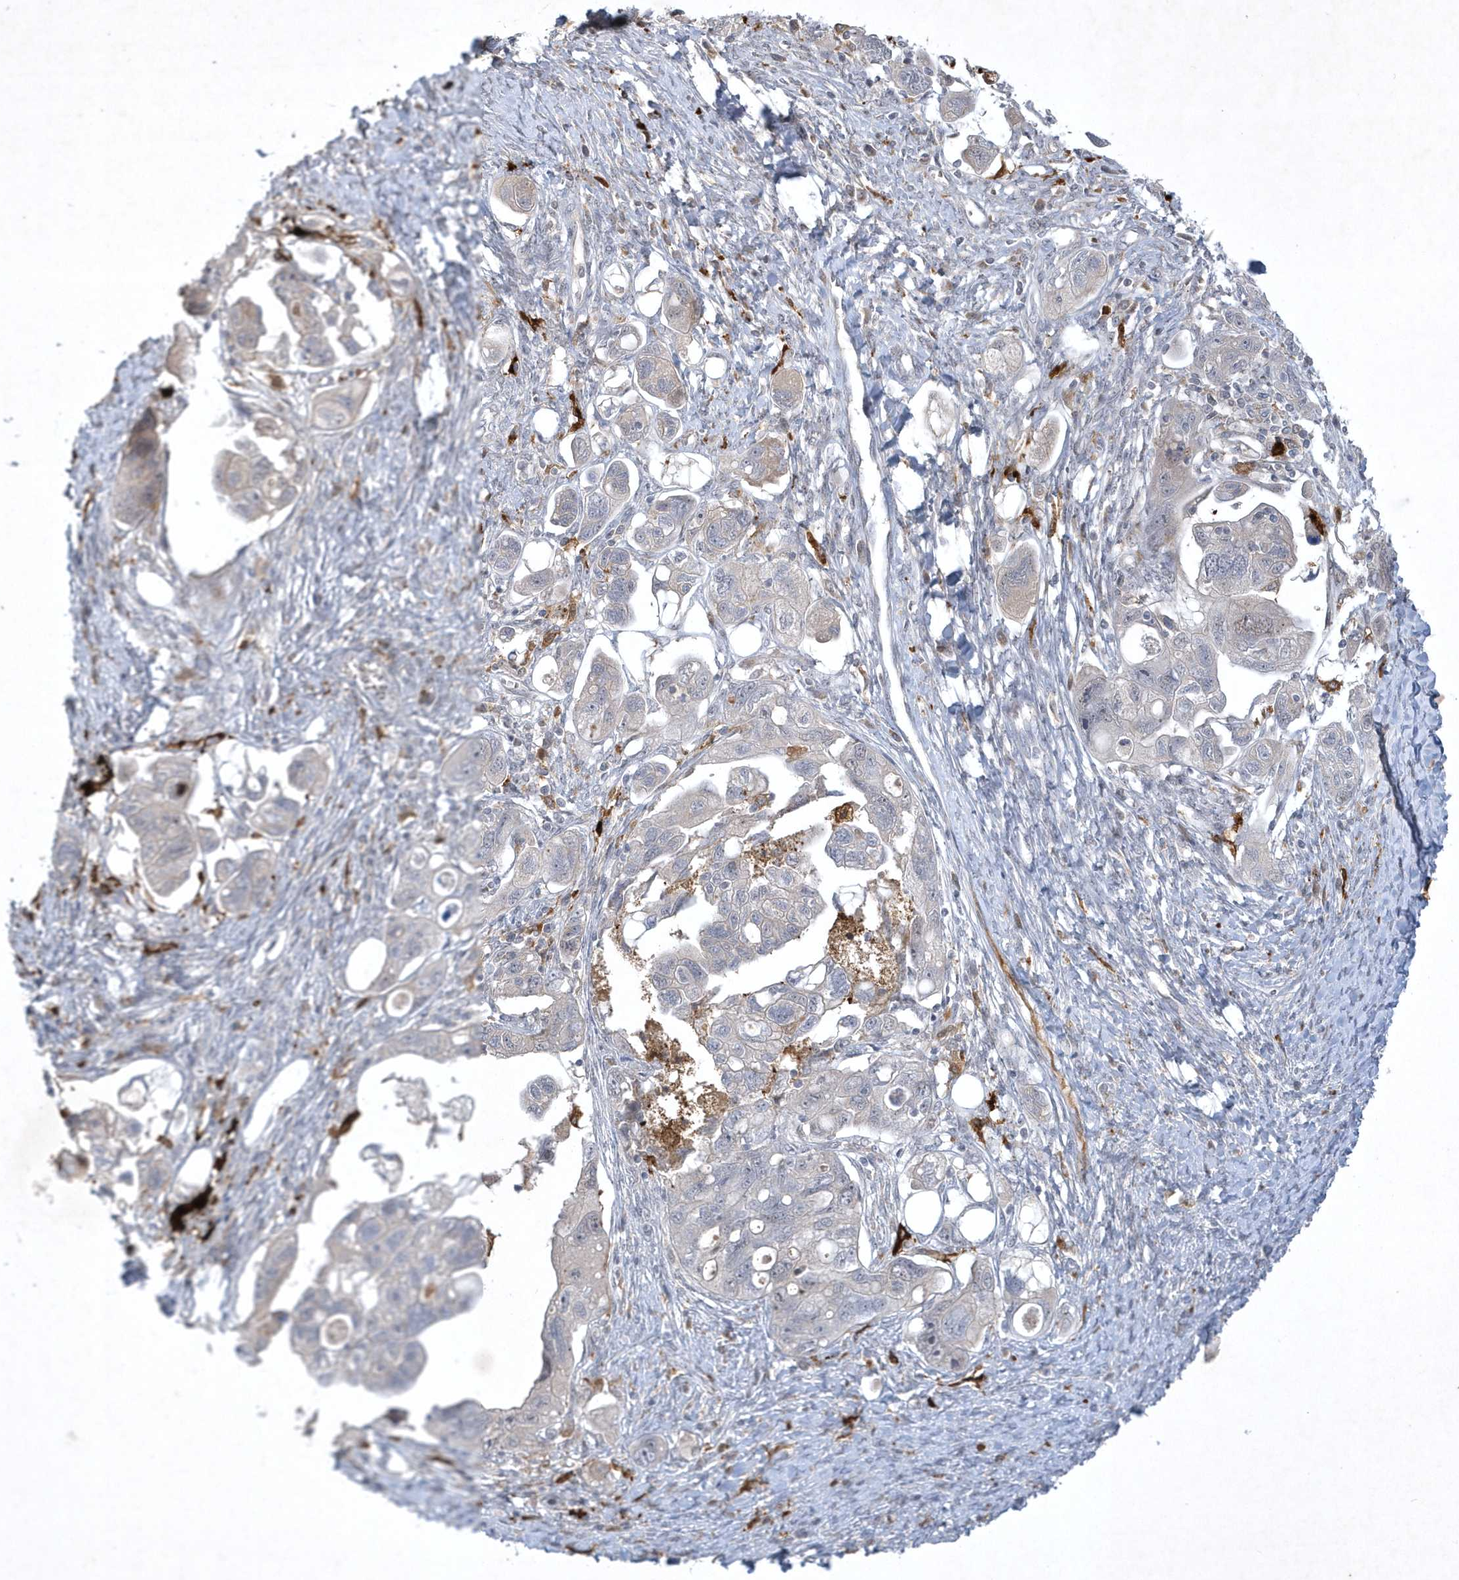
{"staining": {"intensity": "negative", "quantity": "none", "location": "none"}, "tissue": "ovarian cancer", "cell_type": "Tumor cells", "image_type": "cancer", "snomed": [{"axis": "morphology", "description": "Carcinoma, NOS"}, {"axis": "morphology", "description": "Cystadenocarcinoma, serous, NOS"}, {"axis": "topography", "description": "Ovary"}], "caption": "Protein analysis of ovarian cancer (carcinoma) demonstrates no significant positivity in tumor cells.", "gene": "THG1L", "patient": {"sex": "female", "age": 69}}